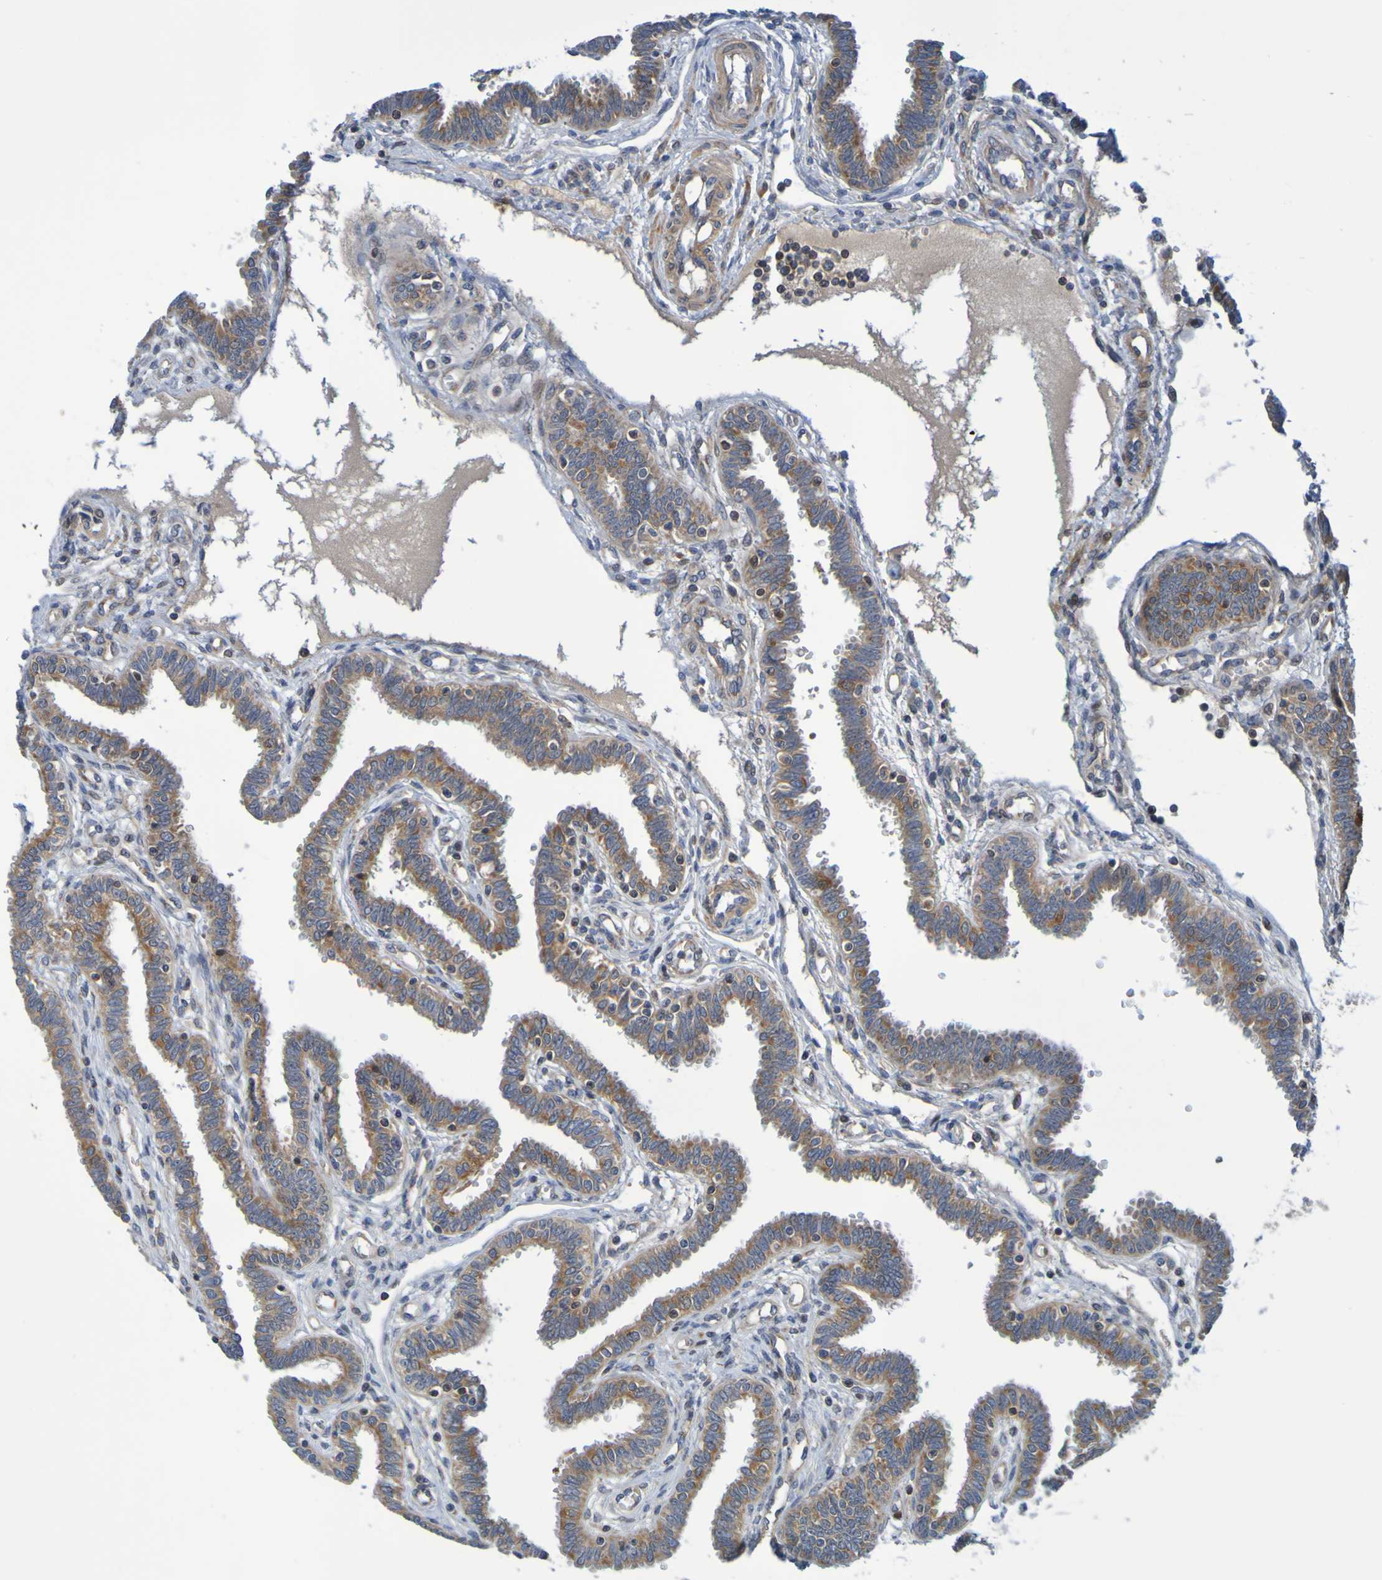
{"staining": {"intensity": "strong", "quantity": "25%-75%", "location": "cytoplasmic/membranous"}, "tissue": "fallopian tube", "cell_type": "Glandular cells", "image_type": "normal", "snomed": [{"axis": "morphology", "description": "Normal tissue, NOS"}, {"axis": "topography", "description": "Fallopian tube"}], "caption": "Immunohistochemistry photomicrograph of benign fallopian tube: human fallopian tube stained using IHC shows high levels of strong protein expression localized specifically in the cytoplasmic/membranous of glandular cells, appearing as a cytoplasmic/membranous brown color.", "gene": "CCDC51", "patient": {"sex": "female", "age": 32}}